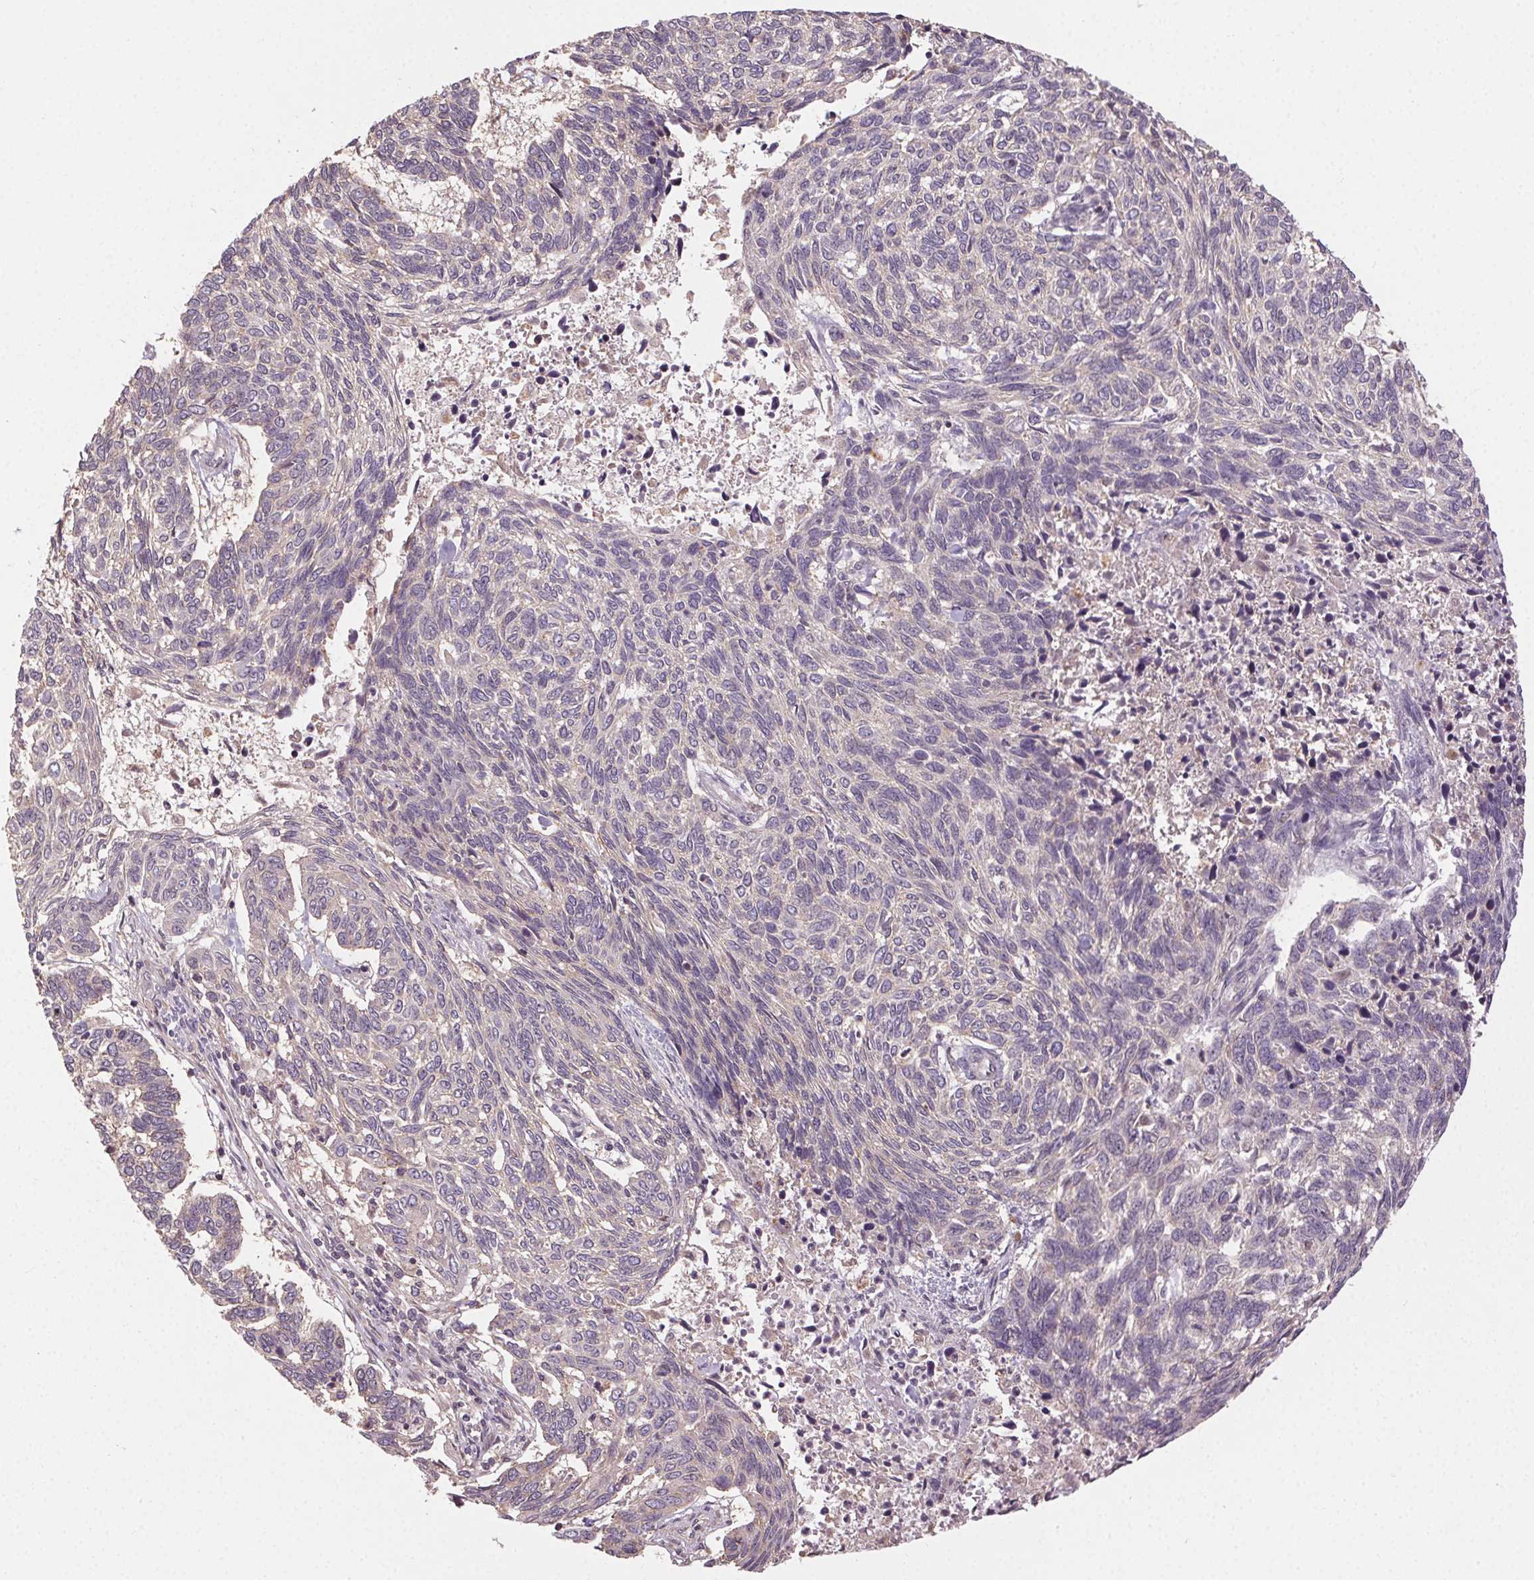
{"staining": {"intensity": "negative", "quantity": "none", "location": "none"}, "tissue": "skin cancer", "cell_type": "Tumor cells", "image_type": "cancer", "snomed": [{"axis": "morphology", "description": "Basal cell carcinoma"}, {"axis": "topography", "description": "Skin"}], "caption": "Immunohistochemistry of skin cancer reveals no expression in tumor cells.", "gene": "ATP1B3", "patient": {"sex": "female", "age": 65}}